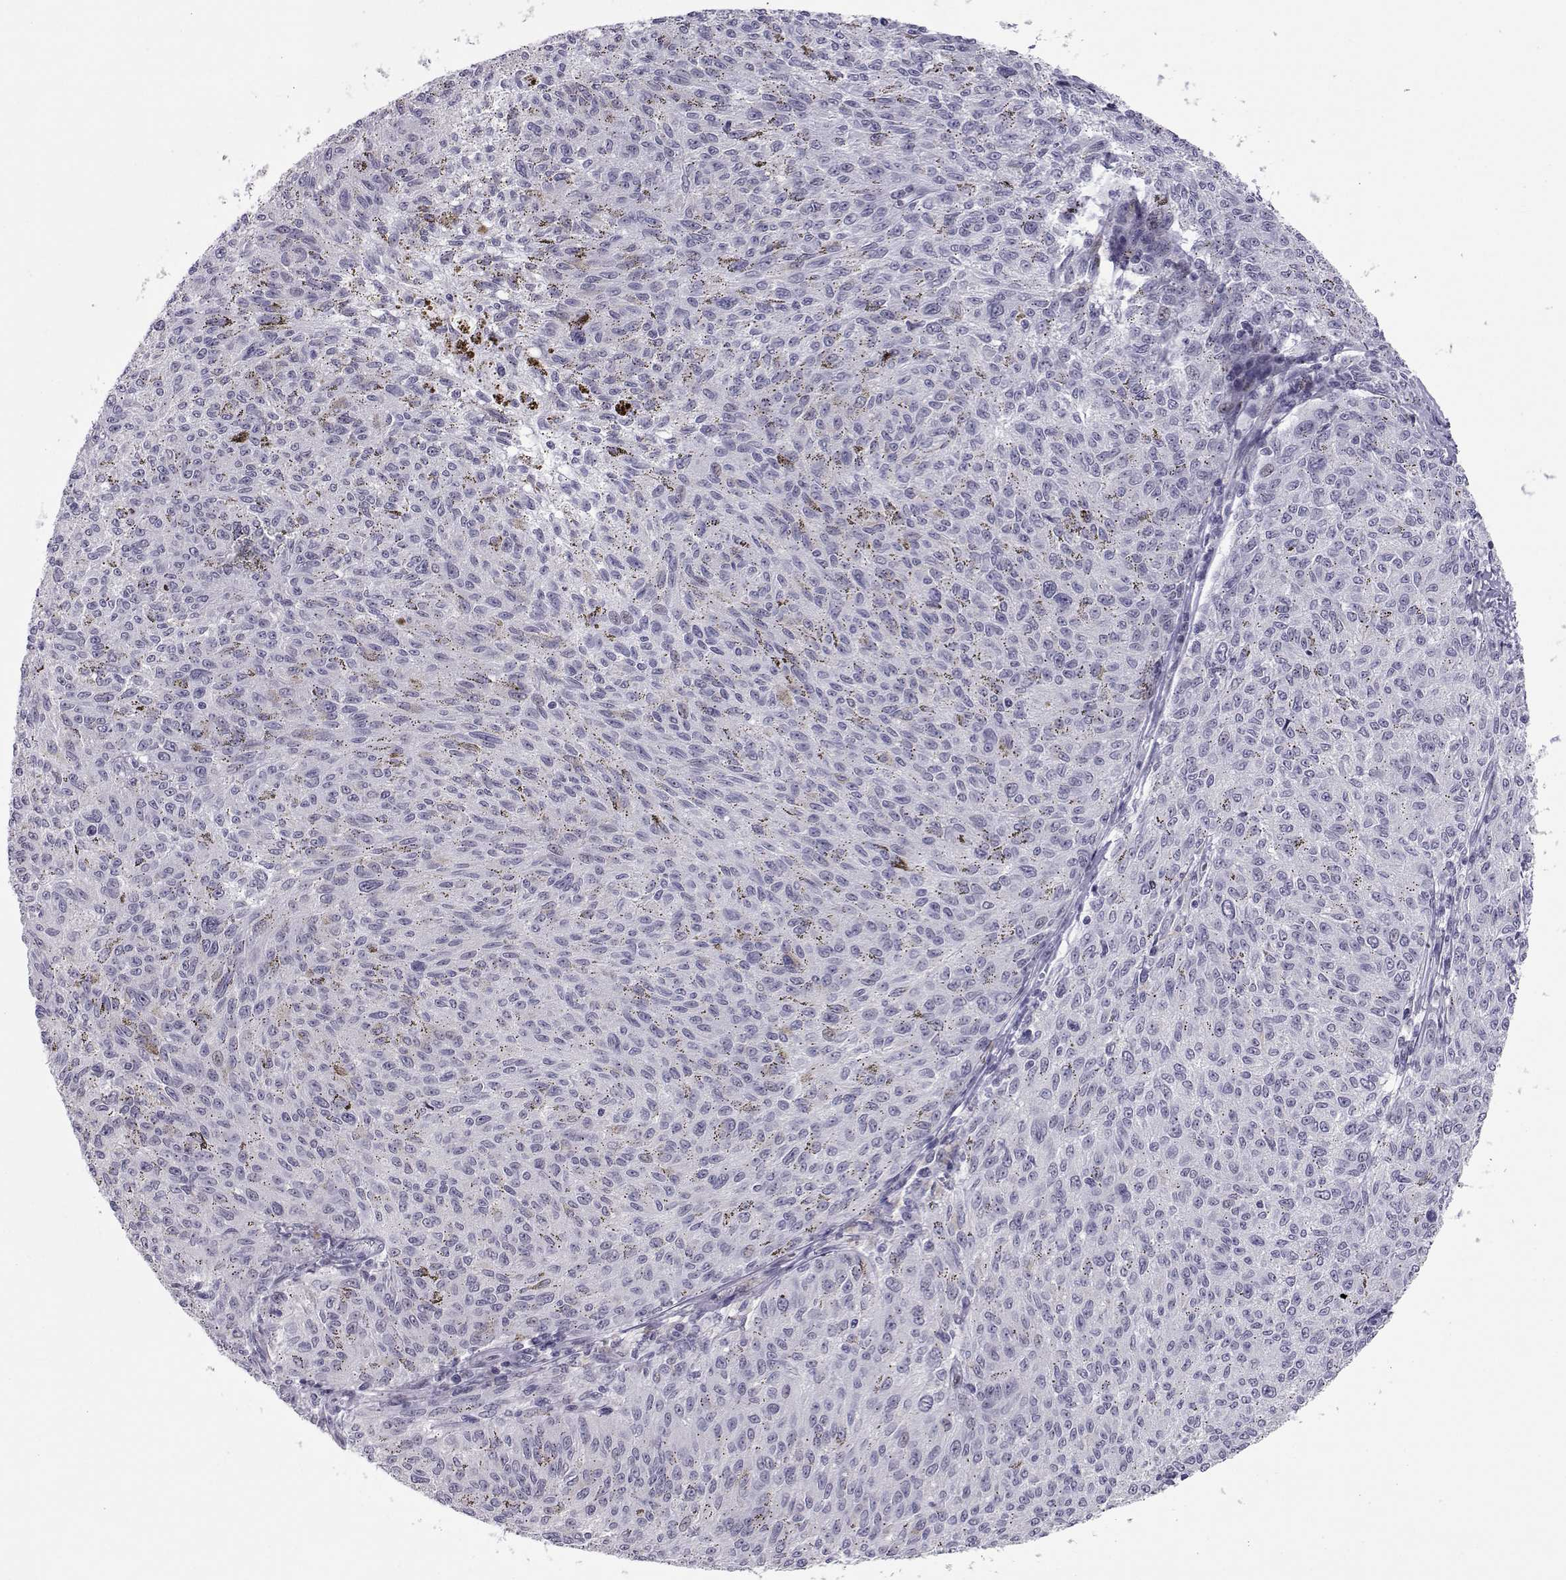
{"staining": {"intensity": "negative", "quantity": "none", "location": "none"}, "tissue": "melanoma", "cell_type": "Tumor cells", "image_type": "cancer", "snomed": [{"axis": "morphology", "description": "Malignant melanoma, NOS"}, {"axis": "topography", "description": "Skin"}], "caption": "An immunohistochemistry photomicrograph of melanoma is shown. There is no staining in tumor cells of melanoma.", "gene": "SIX6", "patient": {"sex": "female", "age": 72}}